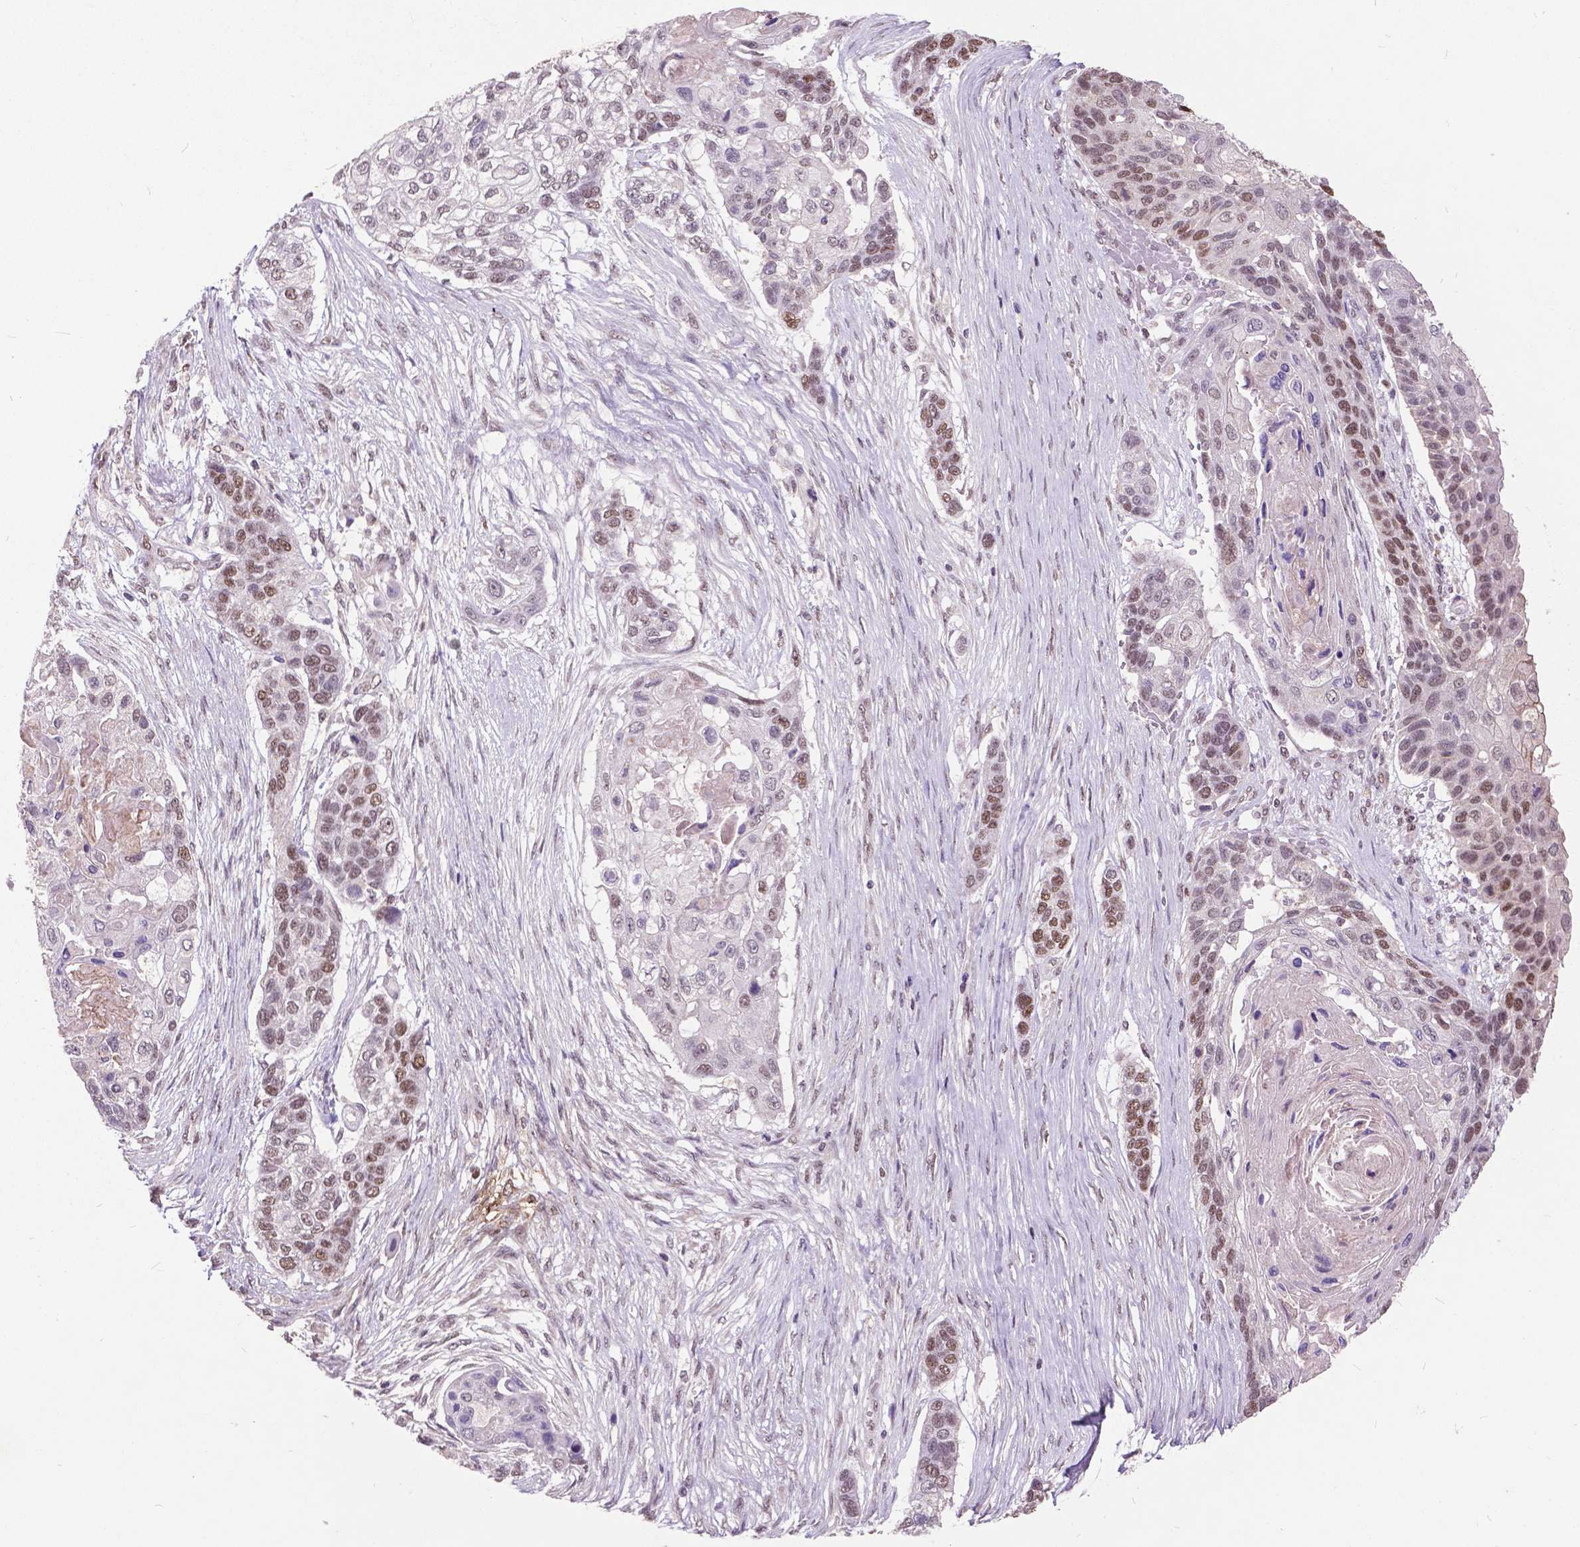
{"staining": {"intensity": "moderate", "quantity": "25%-75%", "location": "nuclear"}, "tissue": "lung cancer", "cell_type": "Tumor cells", "image_type": "cancer", "snomed": [{"axis": "morphology", "description": "Squamous cell carcinoma, NOS"}, {"axis": "topography", "description": "Lung"}], "caption": "IHC of human lung cancer exhibits medium levels of moderate nuclear positivity in about 25%-75% of tumor cells.", "gene": "MSH2", "patient": {"sex": "male", "age": 69}}